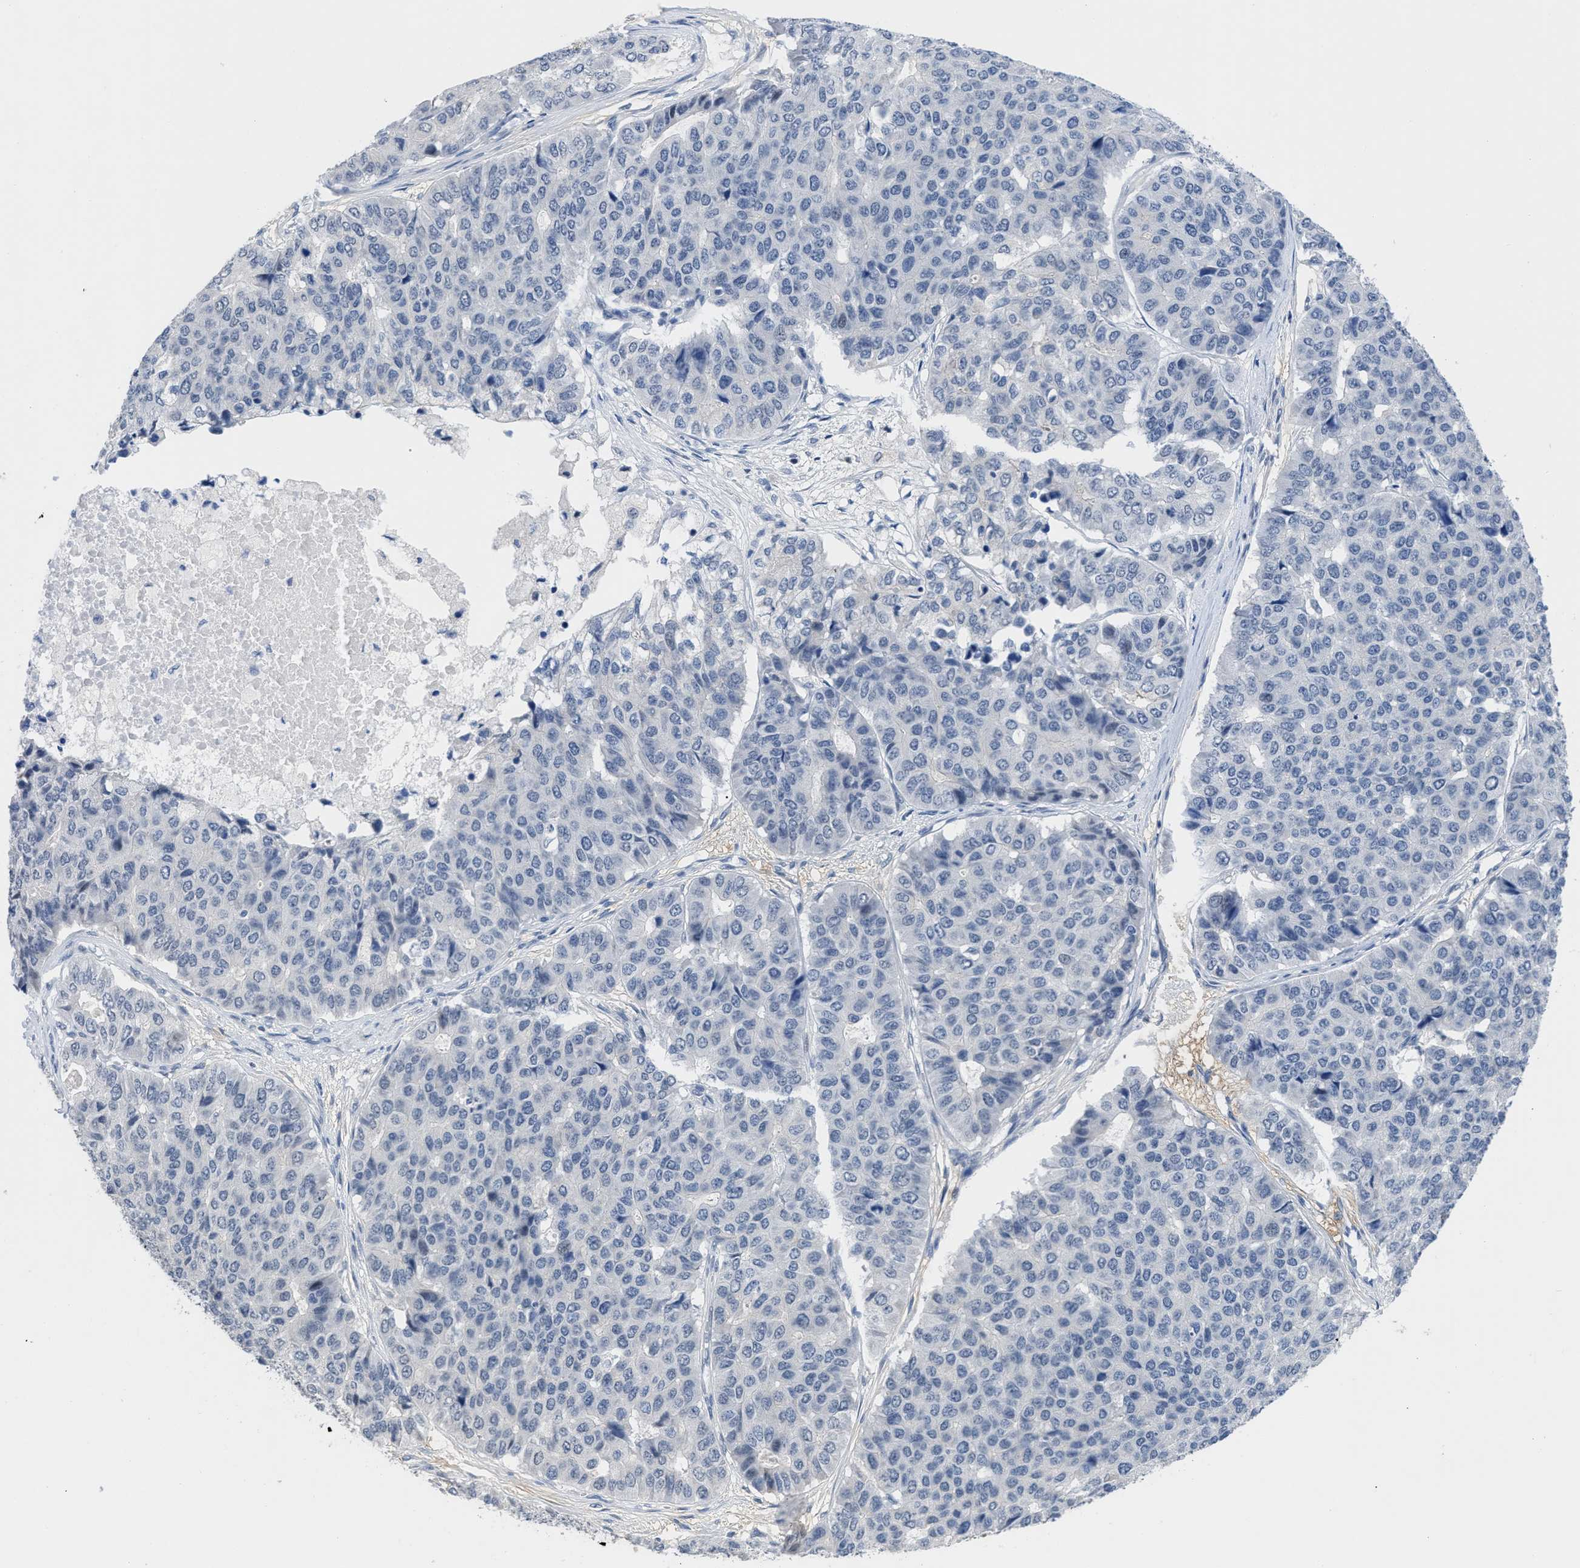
{"staining": {"intensity": "negative", "quantity": "none", "location": "none"}, "tissue": "pancreatic cancer", "cell_type": "Tumor cells", "image_type": "cancer", "snomed": [{"axis": "morphology", "description": "Adenocarcinoma, NOS"}, {"axis": "topography", "description": "Pancreas"}], "caption": "Immunohistochemical staining of adenocarcinoma (pancreatic) shows no significant staining in tumor cells.", "gene": "OR9K2", "patient": {"sex": "male", "age": 50}}